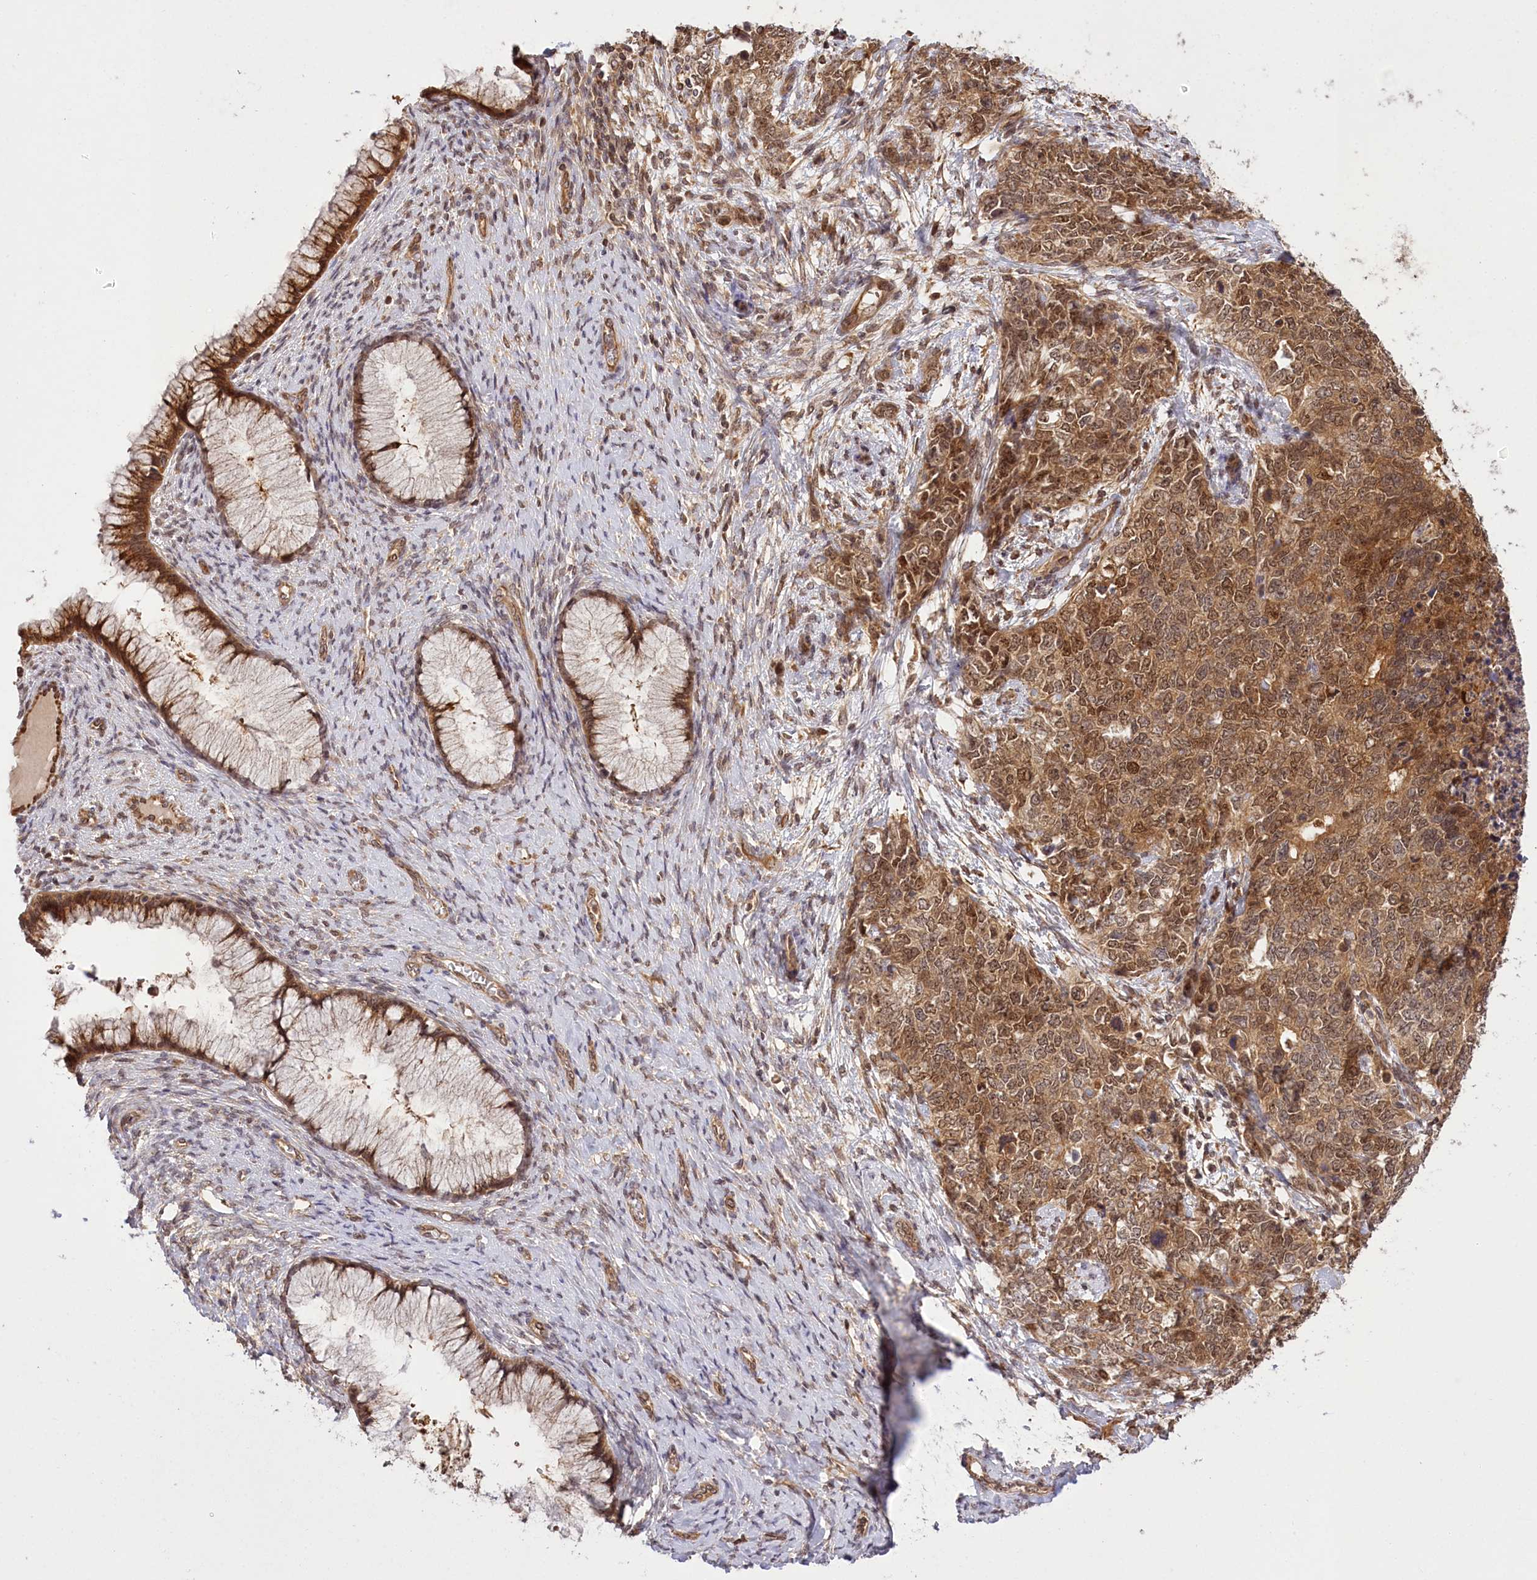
{"staining": {"intensity": "moderate", "quantity": ">75%", "location": "cytoplasmic/membranous,nuclear"}, "tissue": "cervical cancer", "cell_type": "Tumor cells", "image_type": "cancer", "snomed": [{"axis": "morphology", "description": "Squamous cell carcinoma, NOS"}, {"axis": "topography", "description": "Cervix"}], "caption": "Squamous cell carcinoma (cervical) was stained to show a protein in brown. There is medium levels of moderate cytoplasmic/membranous and nuclear staining in approximately >75% of tumor cells.", "gene": "SERGEF", "patient": {"sex": "female", "age": 63}}